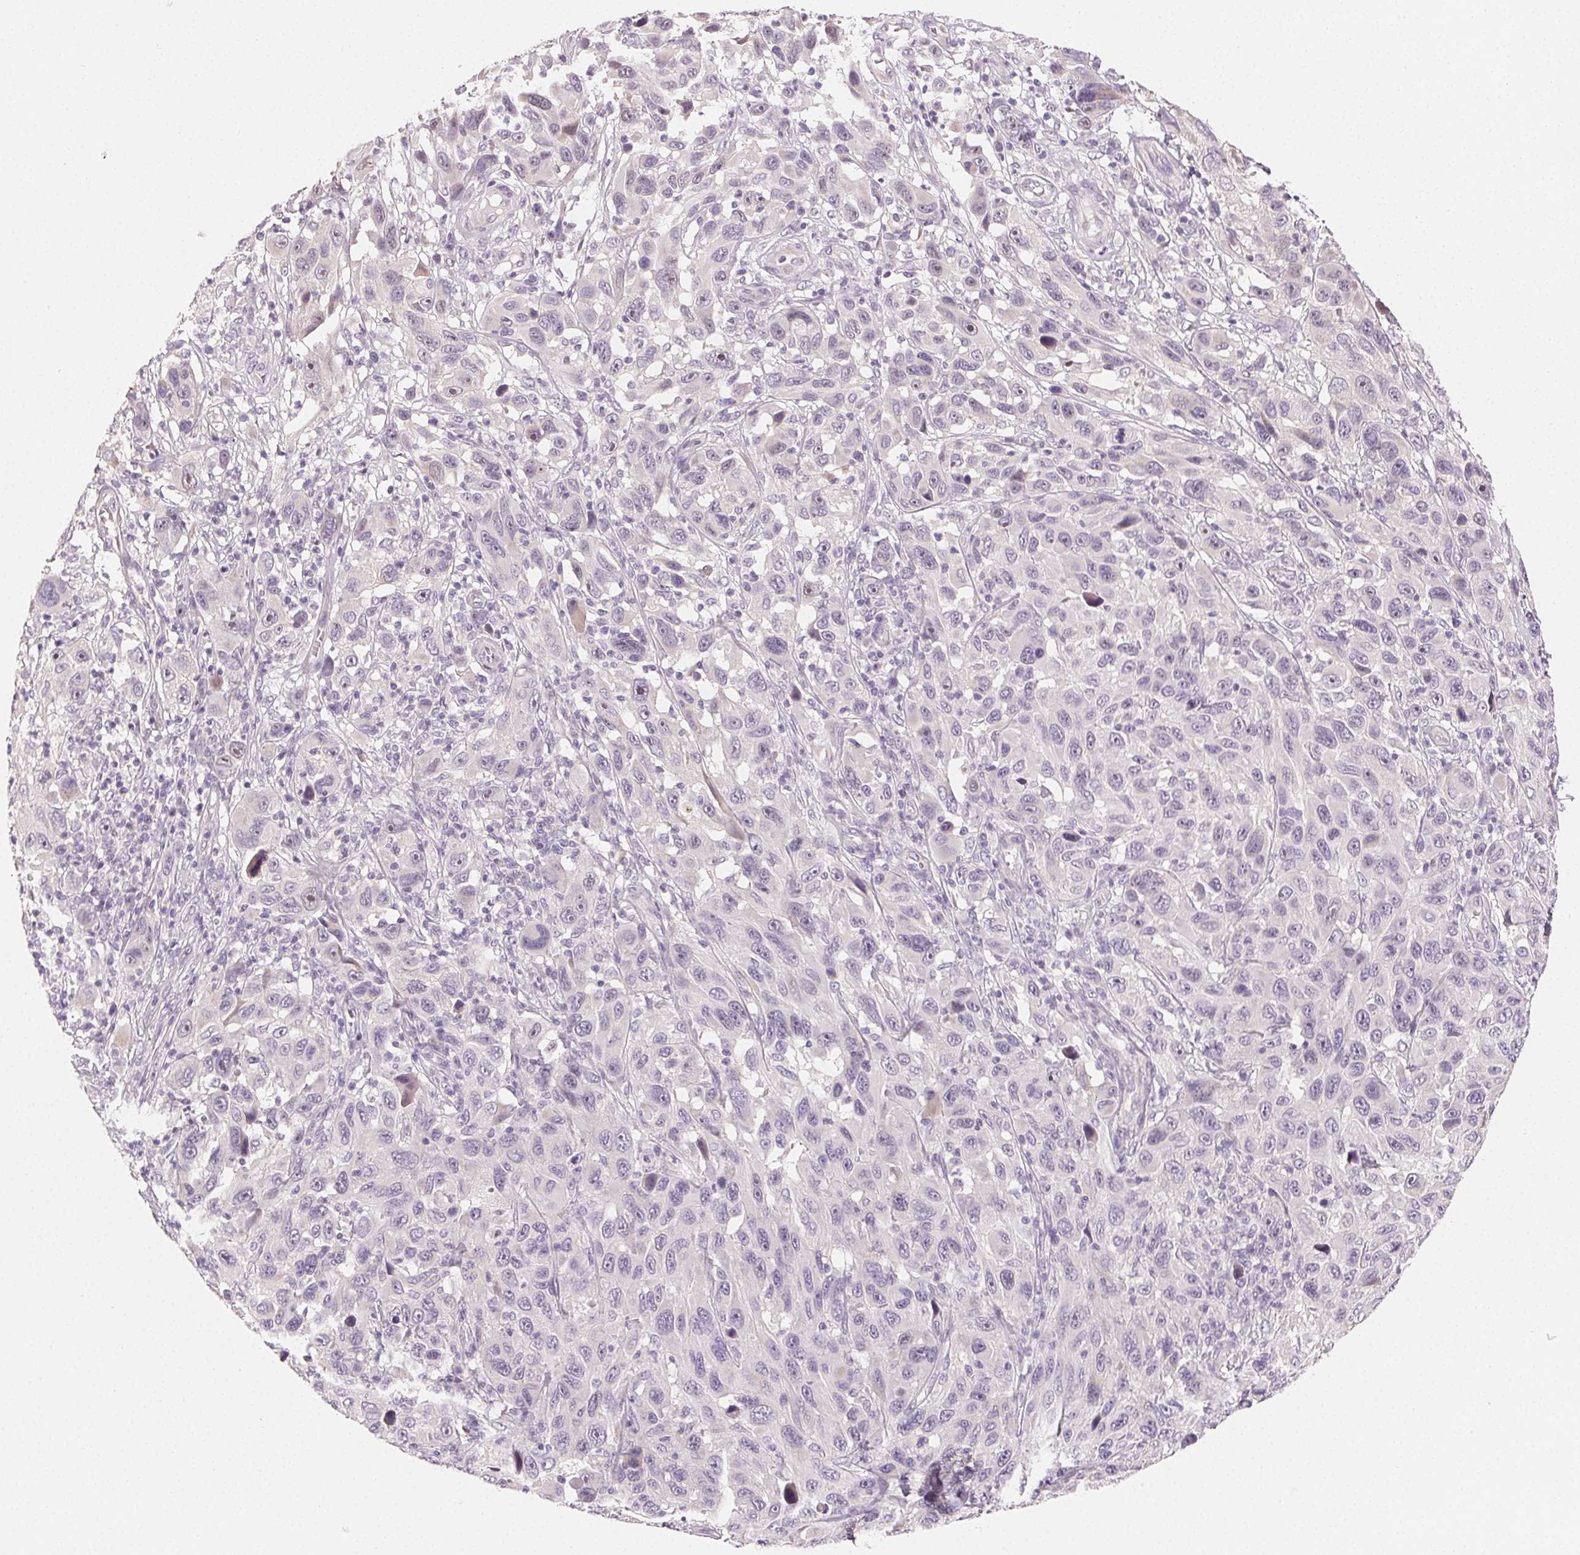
{"staining": {"intensity": "negative", "quantity": "none", "location": "none"}, "tissue": "melanoma", "cell_type": "Tumor cells", "image_type": "cancer", "snomed": [{"axis": "morphology", "description": "Malignant melanoma, NOS"}, {"axis": "topography", "description": "Skin"}], "caption": "This is a micrograph of immunohistochemistry (IHC) staining of malignant melanoma, which shows no staining in tumor cells.", "gene": "MYBL1", "patient": {"sex": "male", "age": 53}}